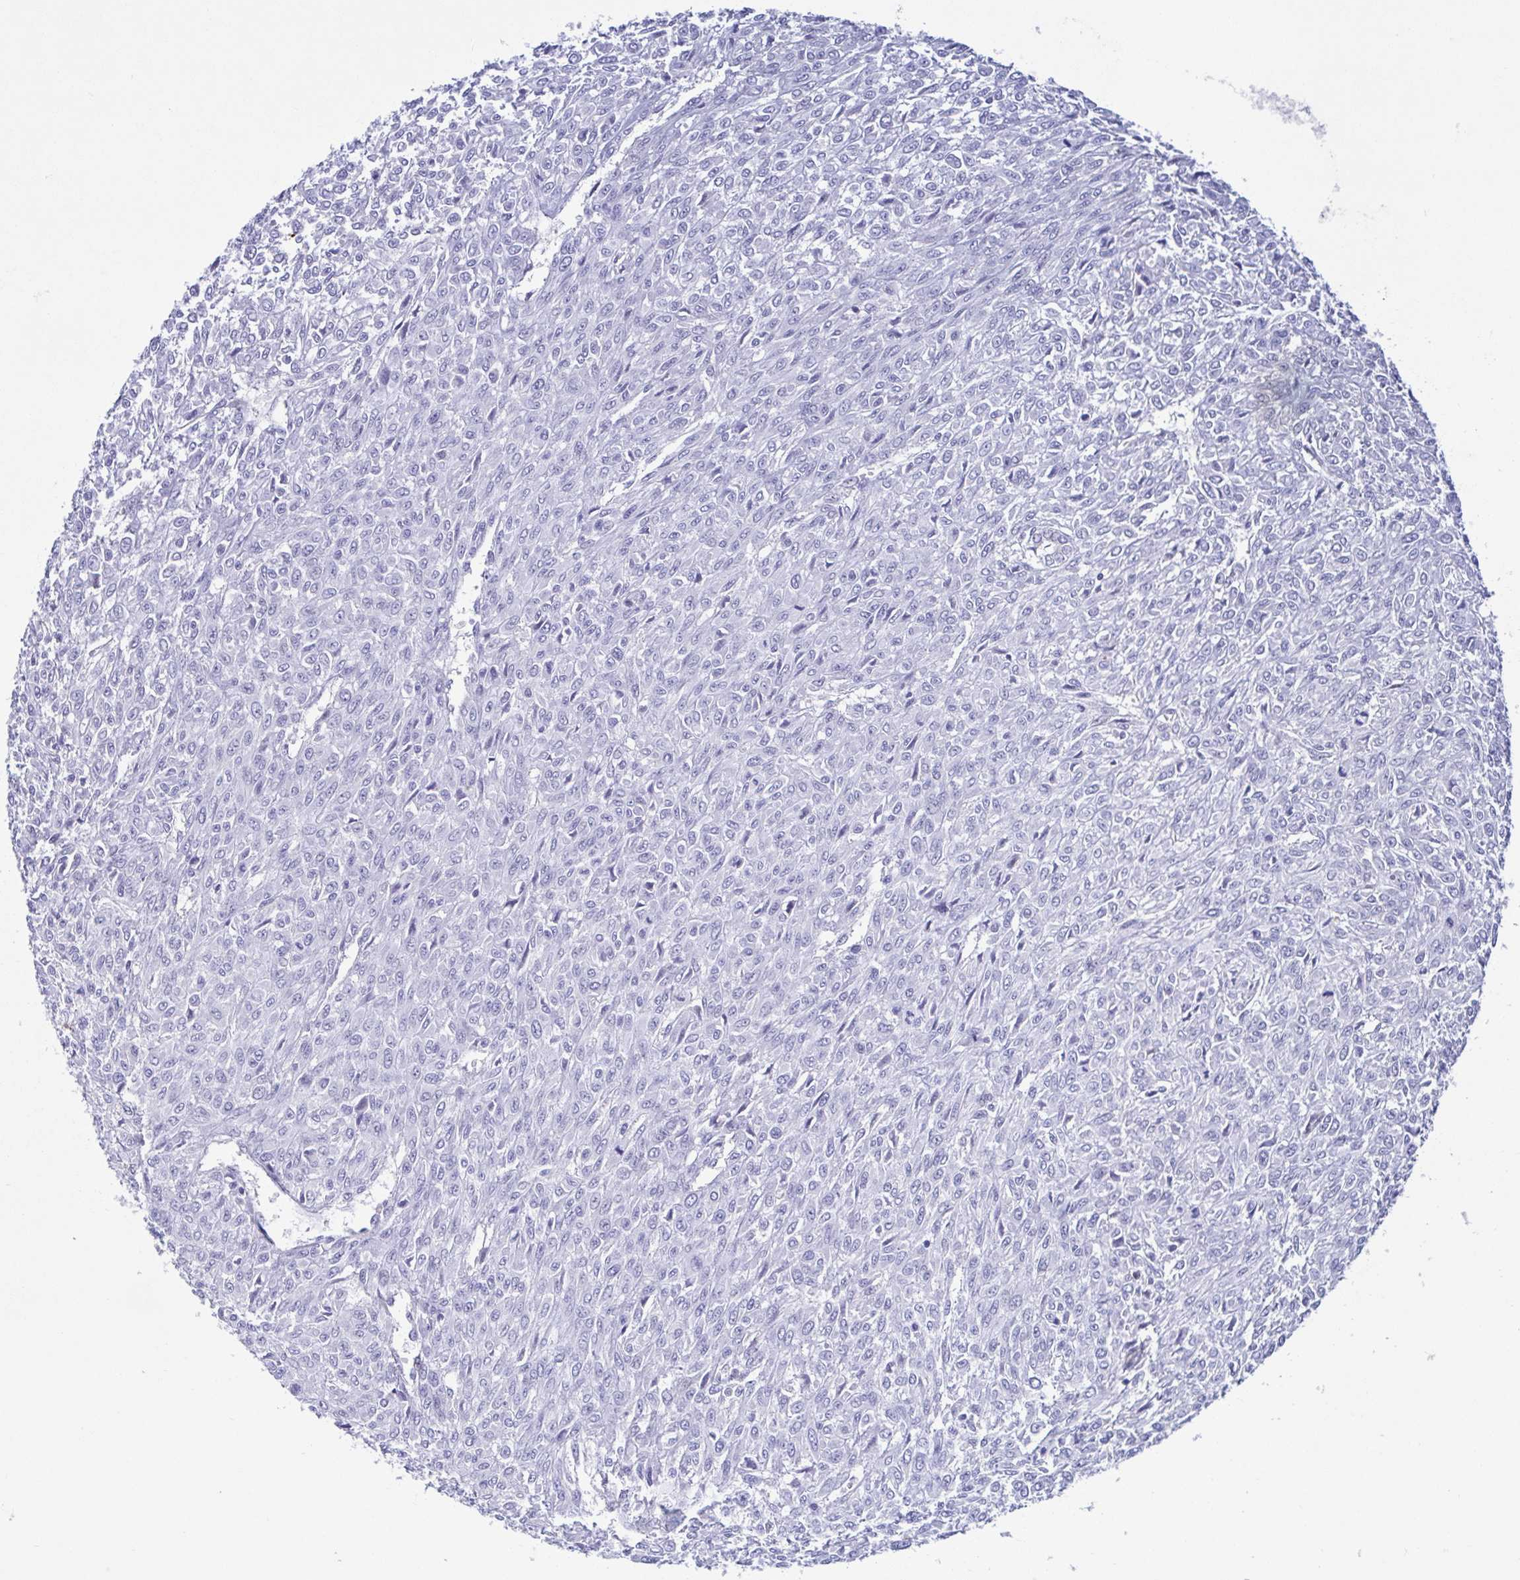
{"staining": {"intensity": "negative", "quantity": "none", "location": "none"}, "tissue": "renal cancer", "cell_type": "Tumor cells", "image_type": "cancer", "snomed": [{"axis": "morphology", "description": "Adenocarcinoma, NOS"}, {"axis": "topography", "description": "Kidney"}], "caption": "Histopathology image shows no protein staining in tumor cells of adenocarcinoma (renal) tissue.", "gene": "PERM1", "patient": {"sex": "male", "age": 58}}